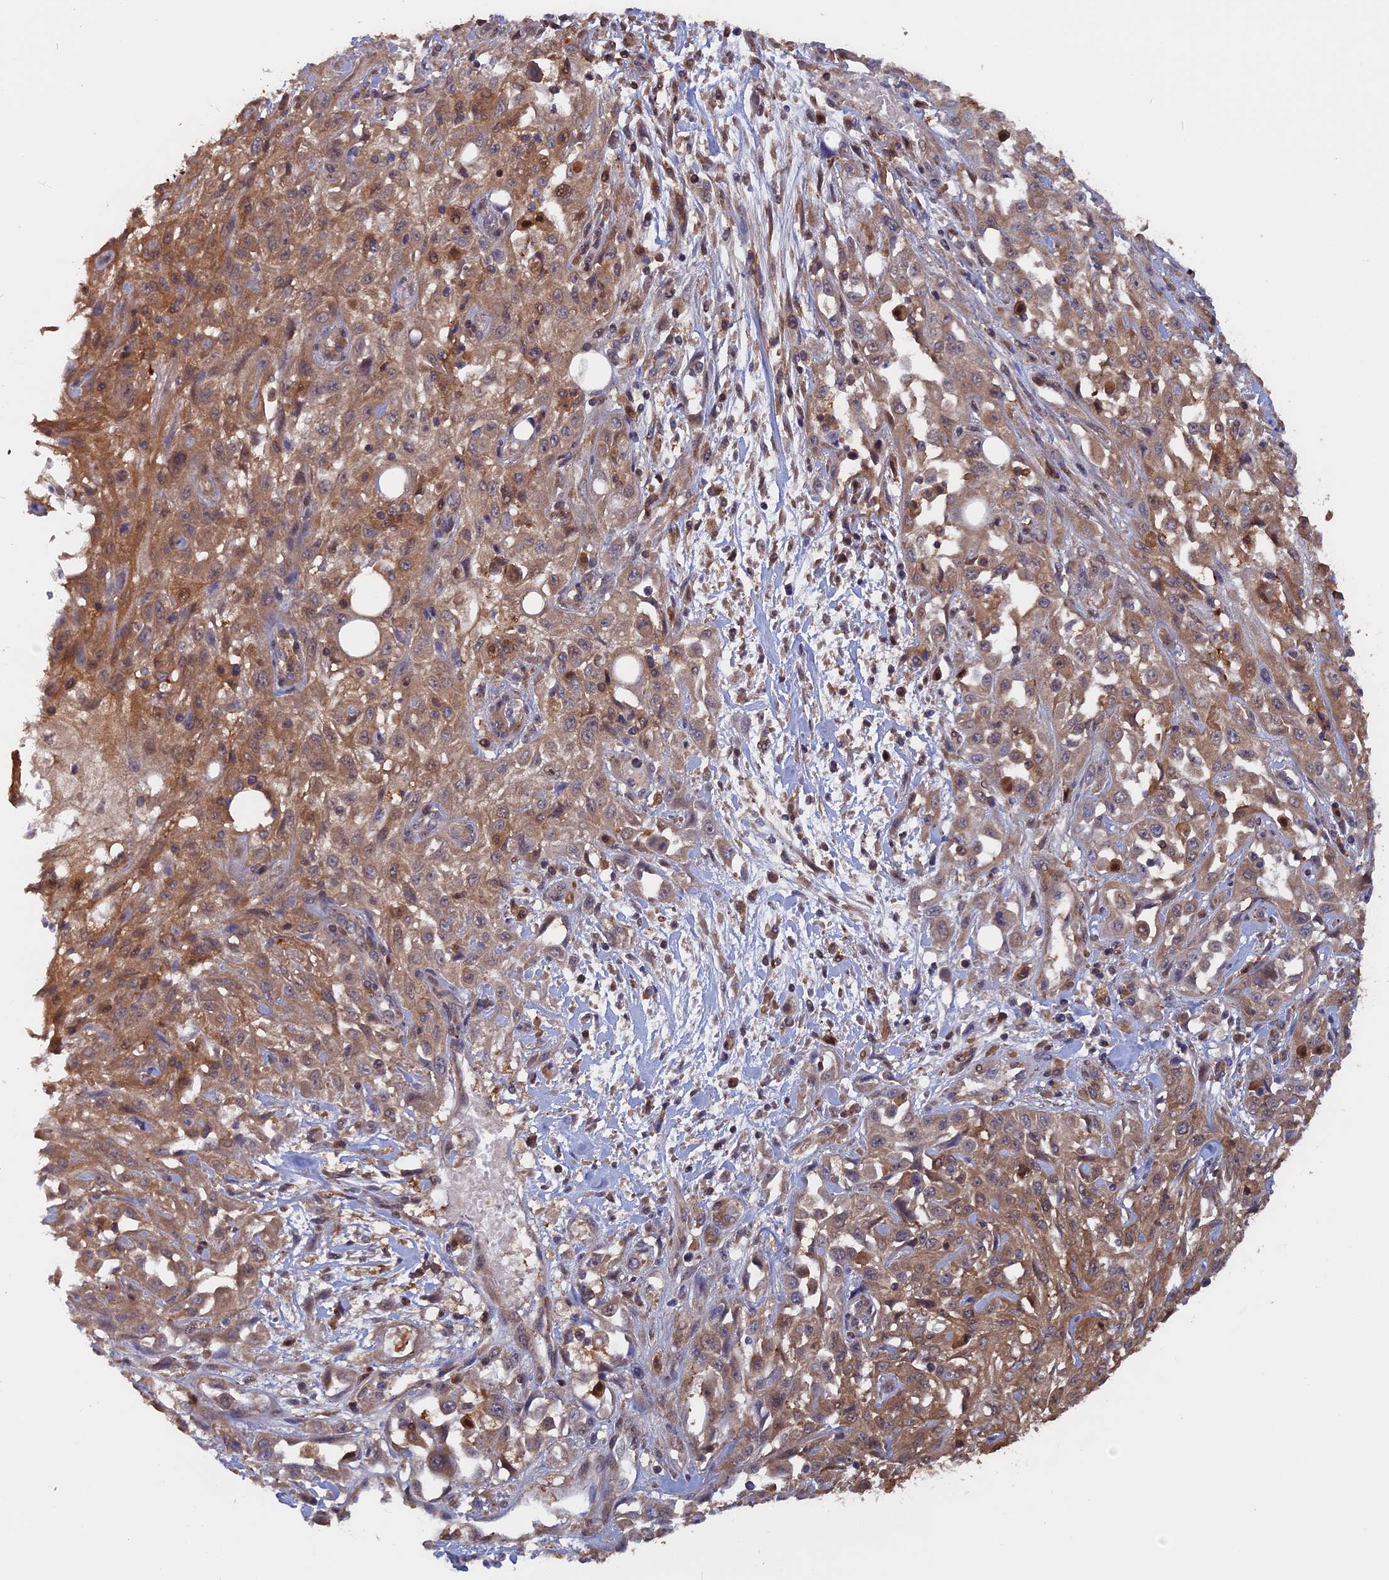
{"staining": {"intensity": "moderate", "quantity": ">75%", "location": "cytoplasmic/membranous"}, "tissue": "skin cancer", "cell_type": "Tumor cells", "image_type": "cancer", "snomed": [{"axis": "morphology", "description": "Squamous cell carcinoma, NOS"}, {"axis": "morphology", "description": "Squamous cell carcinoma, metastatic, NOS"}, {"axis": "topography", "description": "Skin"}, {"axis": "topography", "description": "Lymph node"}], "caption": "This photomicrograph reveals skin metastatic squamous cell carcinoma stained with immunohistochemistry (IHC) to label a protein in brown. The cytoplasmic/membranous of tumor cells show moderate positivity for the protein. Nuclei are counter-stained blue.", "gene": "BLVRA", "patient": {"sex": "male", "age": 75}}